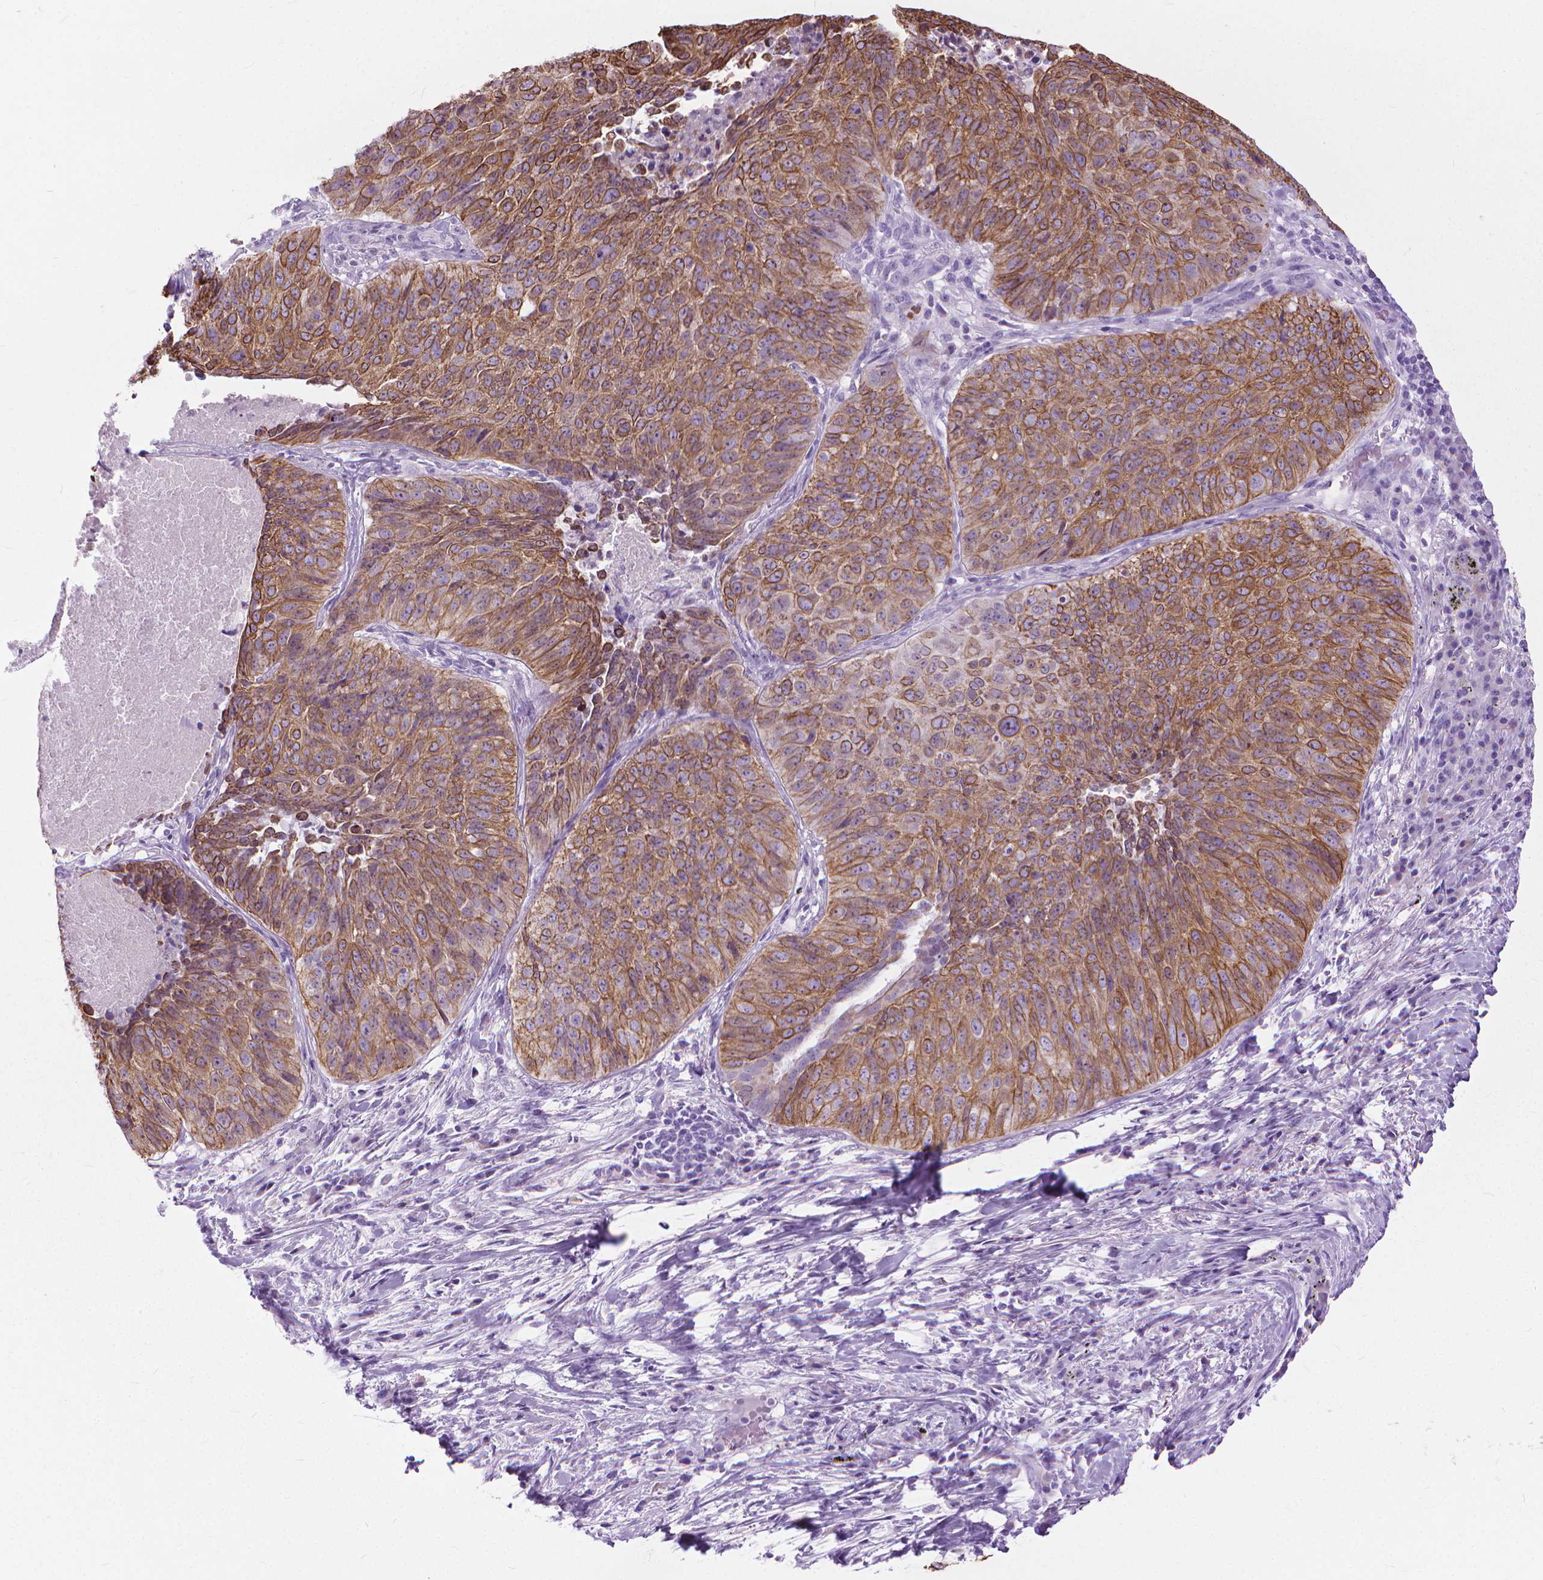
{"staining": {"intensity": "moderate", "quantity": ">75%", "location": "cytoplasmic/membranous"}, "tissue": "lung cancer", "cell_type": "Tumor cells", "image_type": "cancer", "snomed": [{"axis": "morphology", "description": "Normal tissue, NOS"}, {"axis": "morphology", "description": "Squamous cell carcinoma, NOS"}, {"axis": "topography", "description": "Bronchus"}, {"axis": "topography", "description": "Lung"}], "caption": "Protein analysis of lung cancer tissue exhibits moderate cytoplasmic/membranous staining in approximately >75% of tumor cells.", "gene": "HTR2B", "patient": {"sex": "male", "age": 64}}